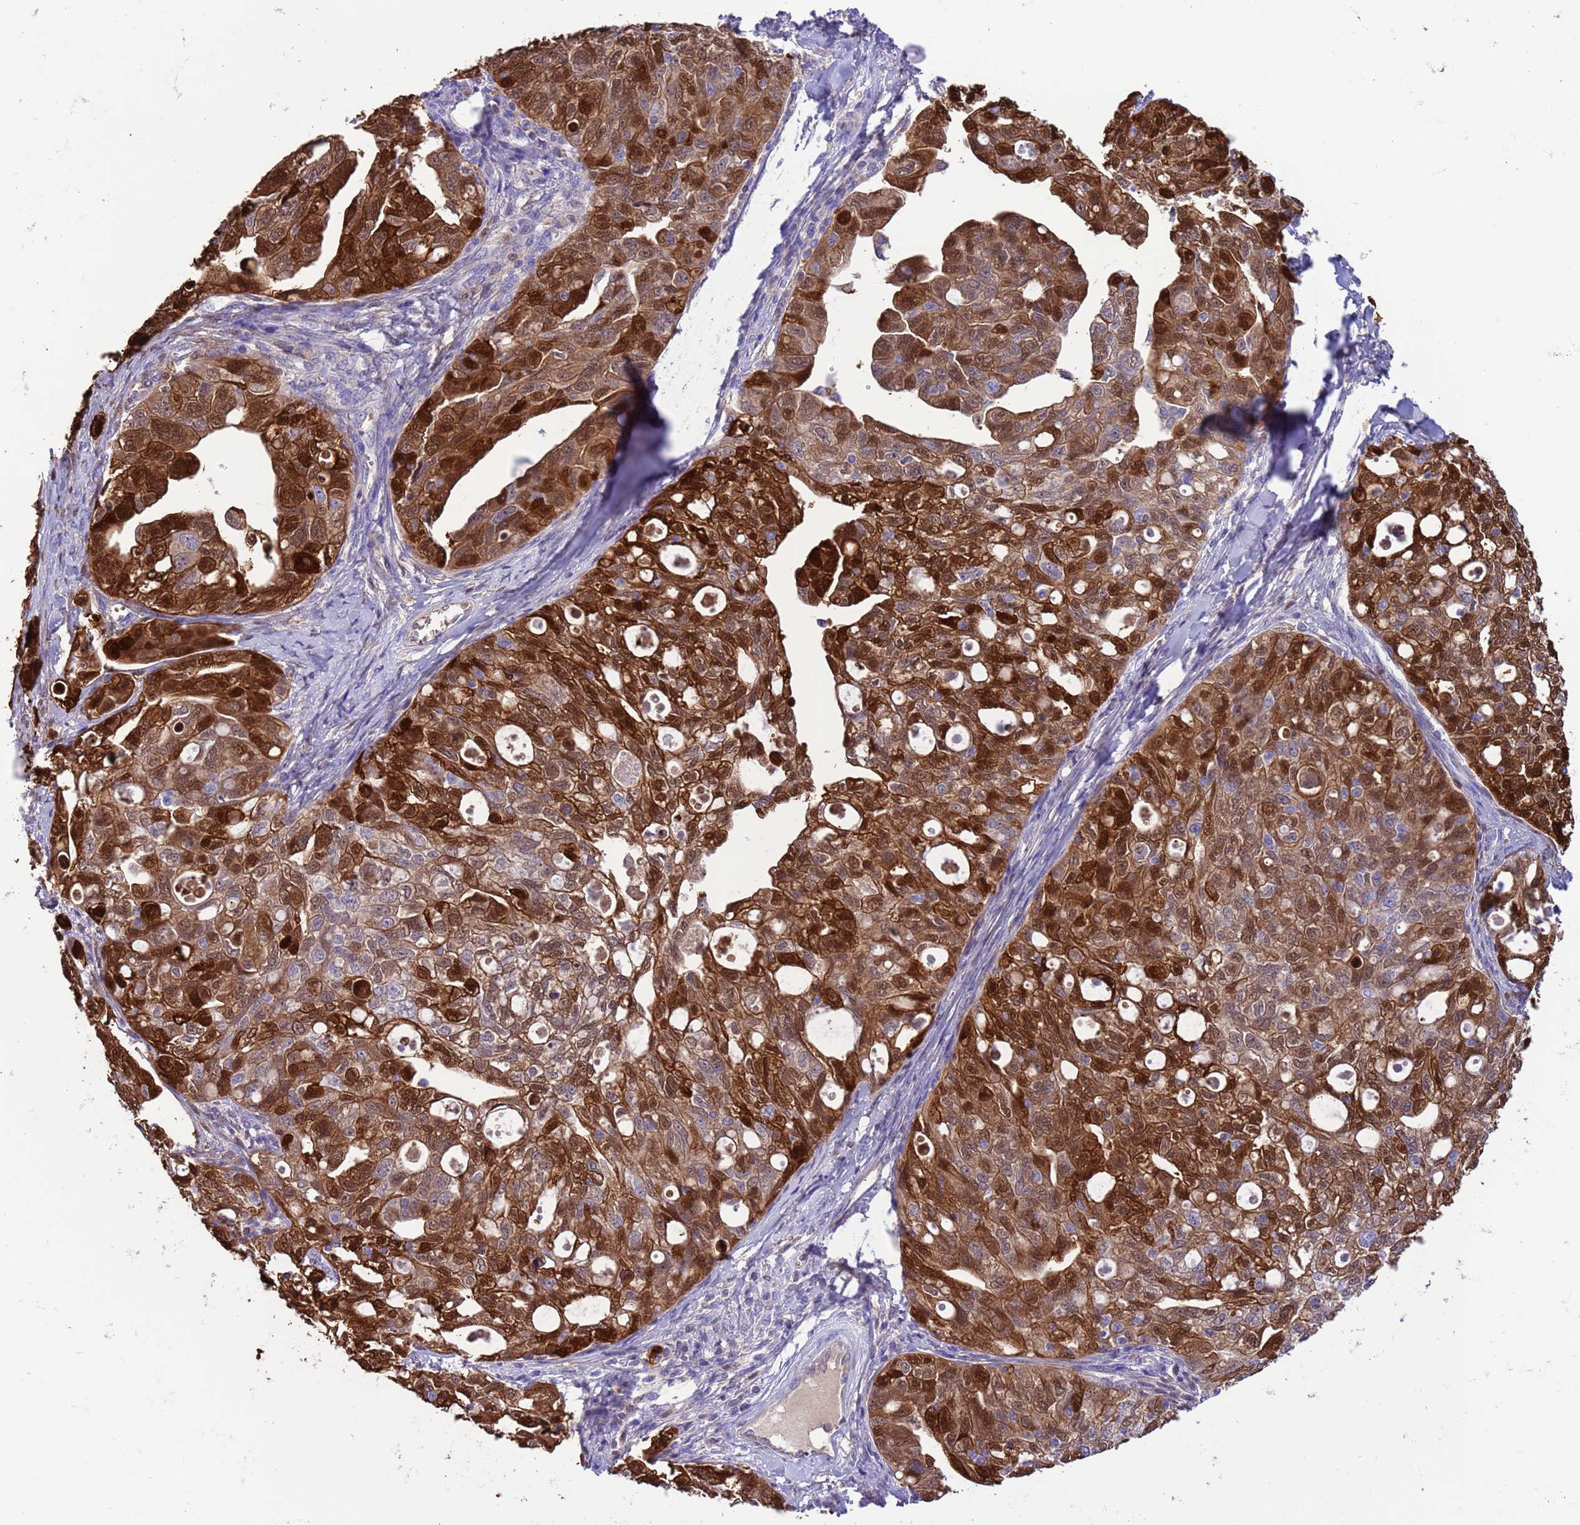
{"staining": {"intensity": "strong", "quantity": ">75%", "location": "cytoplasmic/membranous,nuclear"}, "tissue": "ovarian cancer", "cell_type": "Tumor cells", "image_type": "cancer", "snomed": [{"axis": "morphology", "description": "Carcinoma, NOS"}, {"axis": "morphology", "description": "Cystadenocarcinoma, serous, NOS"}, {"axis": "topography", "description": "Ovary"}], "caption": "Ovarian cancer (serous cystadenocarcinoma) stained for a protein (brown) reveals strong cytoplasmic/membranous and nuclear positive staining in about >75% of tumor cells.", "gene": "C6orf47", "patient": {"sex": "female", "age": 69}}